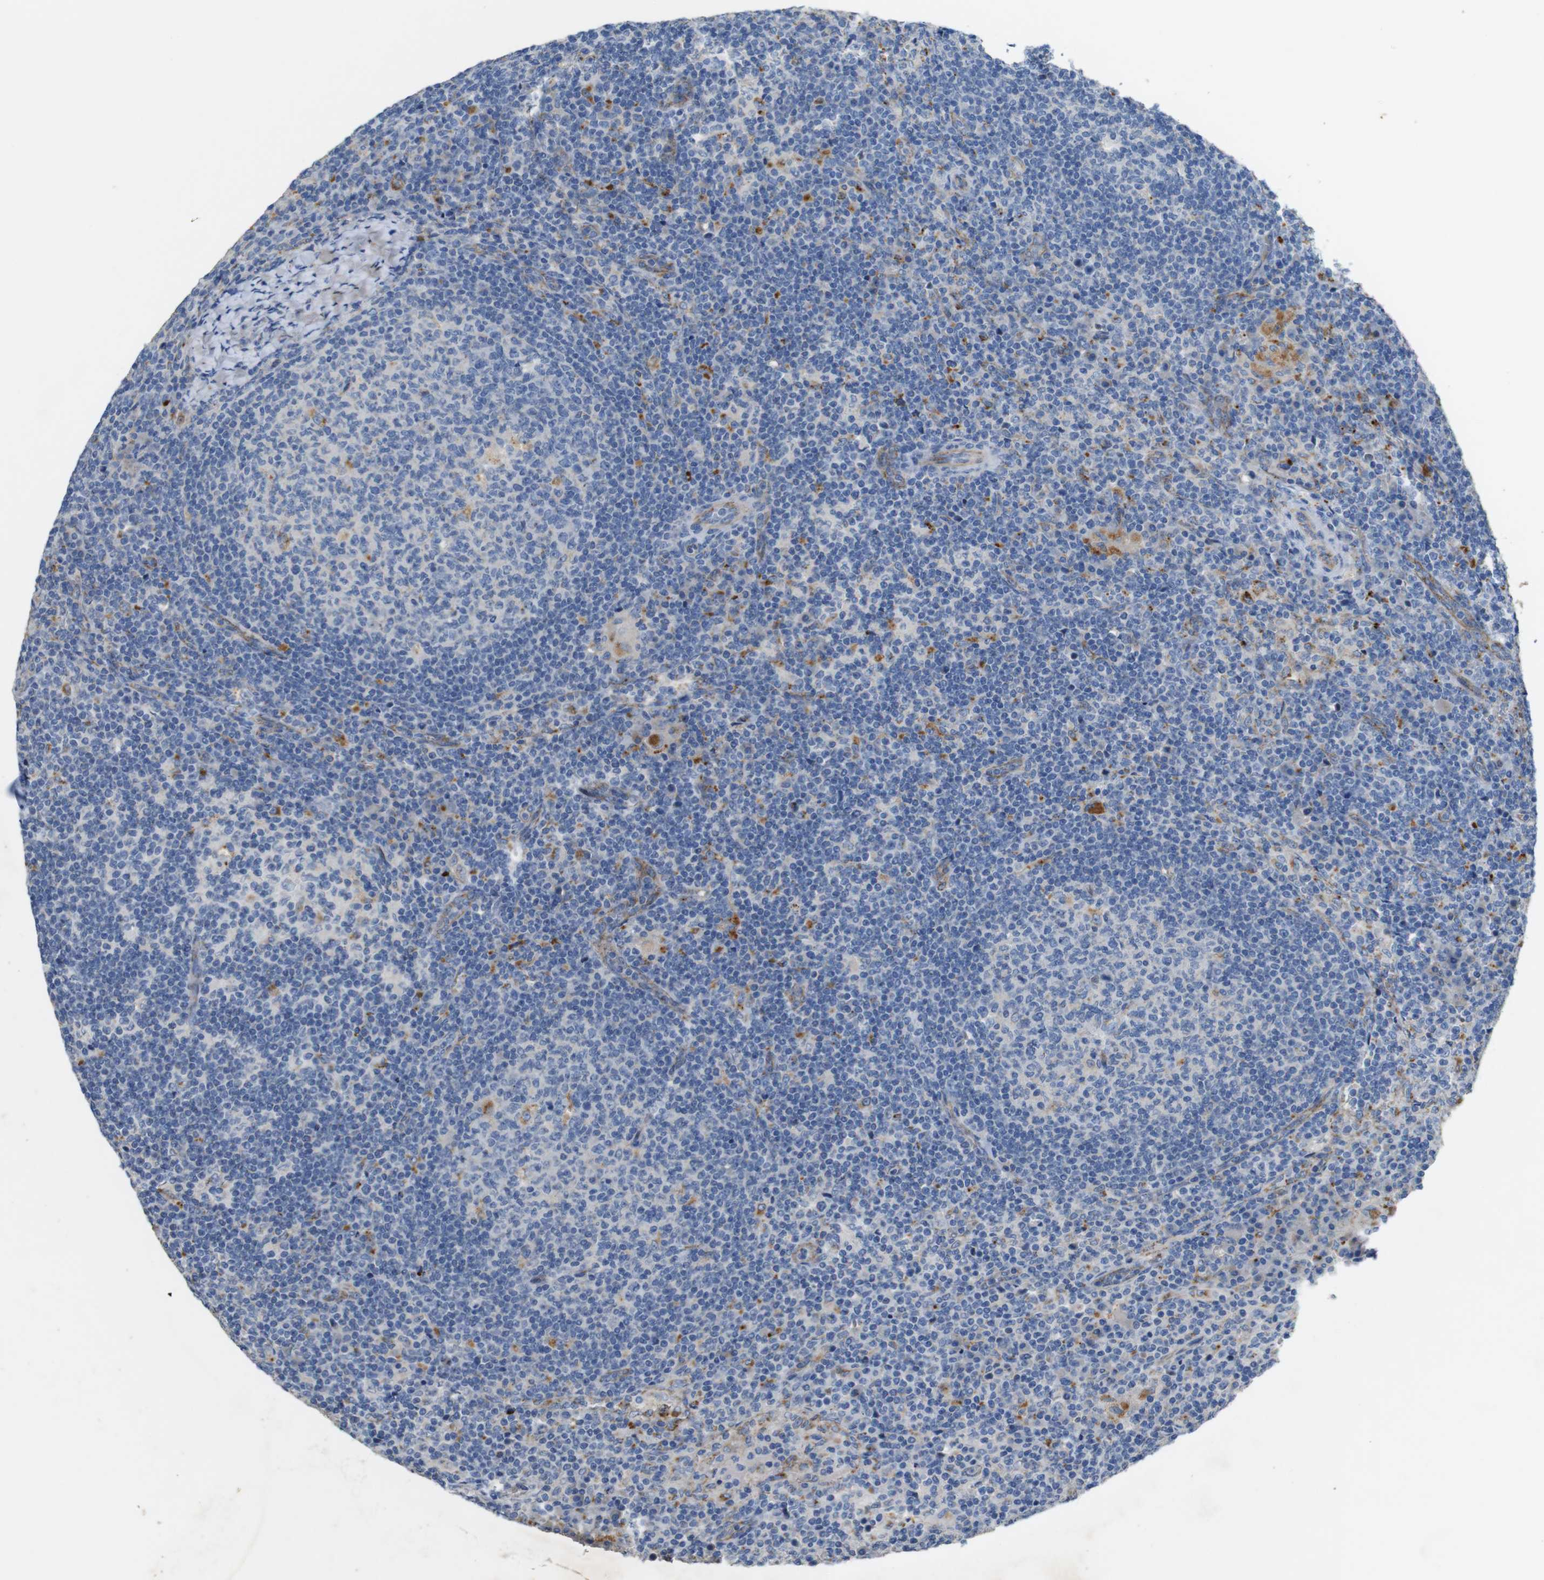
{"staining": {"intensity": "weak", "quantity": "<25%", "location": "cytoplasmic/membranous"}, "tissue": "lymph node", "cell_type": "Germinal center cells", "image_type": "normal", "snomed": [{"axis": "morphology", "description": "Normal tissue, NOS"}, {"axis": "morphology", "description": "Inflammation, NOS"}, {"axis": "topography", "description": "Lymph node"}], "caption": "Photomicrograph shows no significant protein positivity in germinal center cells of unremarkable lymph node.", "gene": "NHLRC3", "patient": {"sex": "male", "age": 55}}